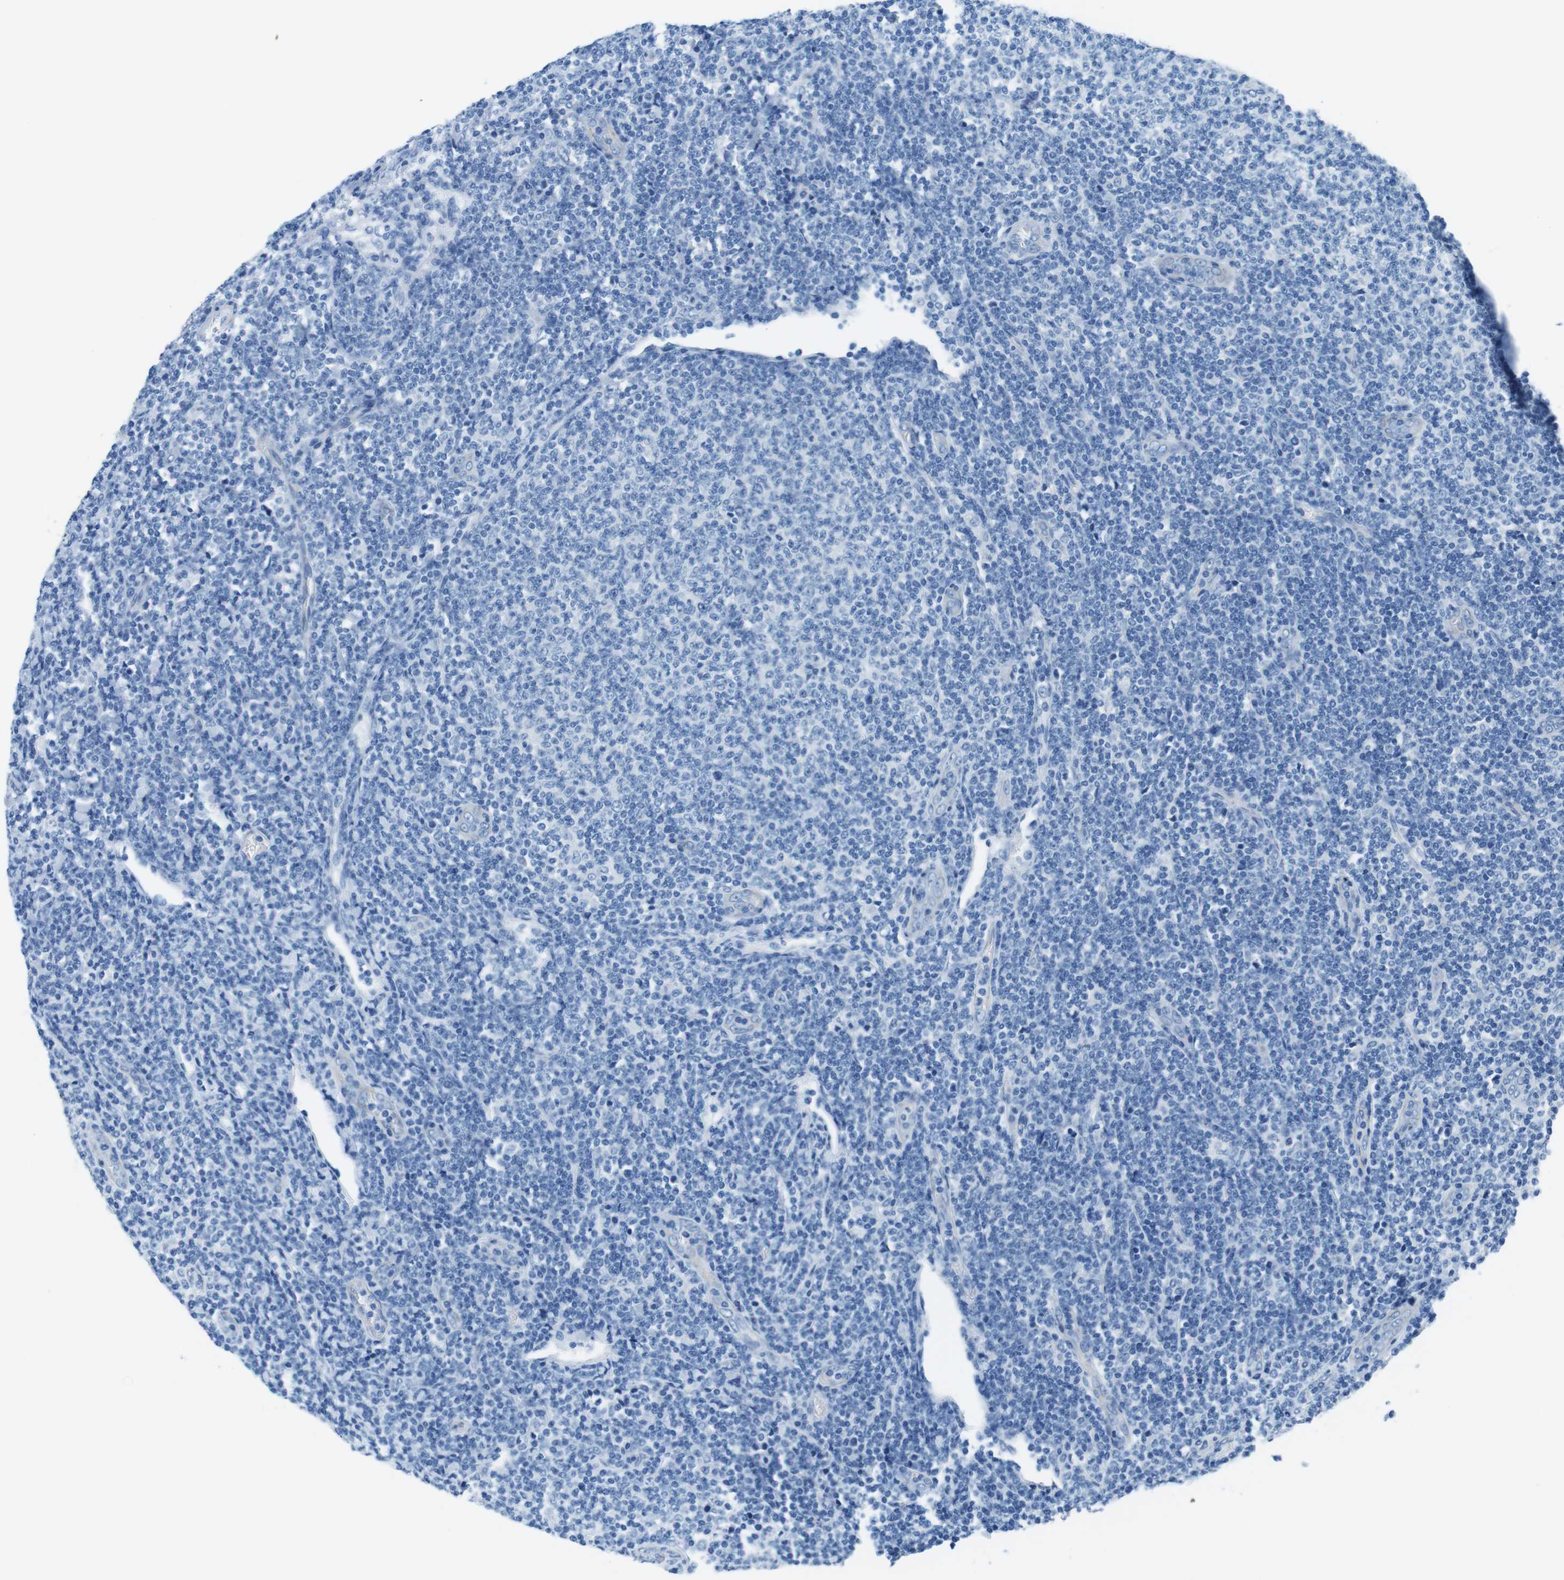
{"staining": {"intensity": "negative", "quantity": "none", "location": "none"}, "tissue": "lymphoma", "cell_type": "Tumor cells", "image_type": "cancer", "snomed": [{"axis": "morphology", "description": "Malignant lymphoma, non-Hodgkin's type, Low grade"}, {"axis": "topography", "description": "Lymph node"}], "caption": "This micrograph is of lymphoma stained with immunohistochemistry to label a protein in brown with the nuclei are counter-stained blue. There is no staining in tumor cells.", "gene": "SLC6A6", "patient": {"sex": "male", "age": 66}}